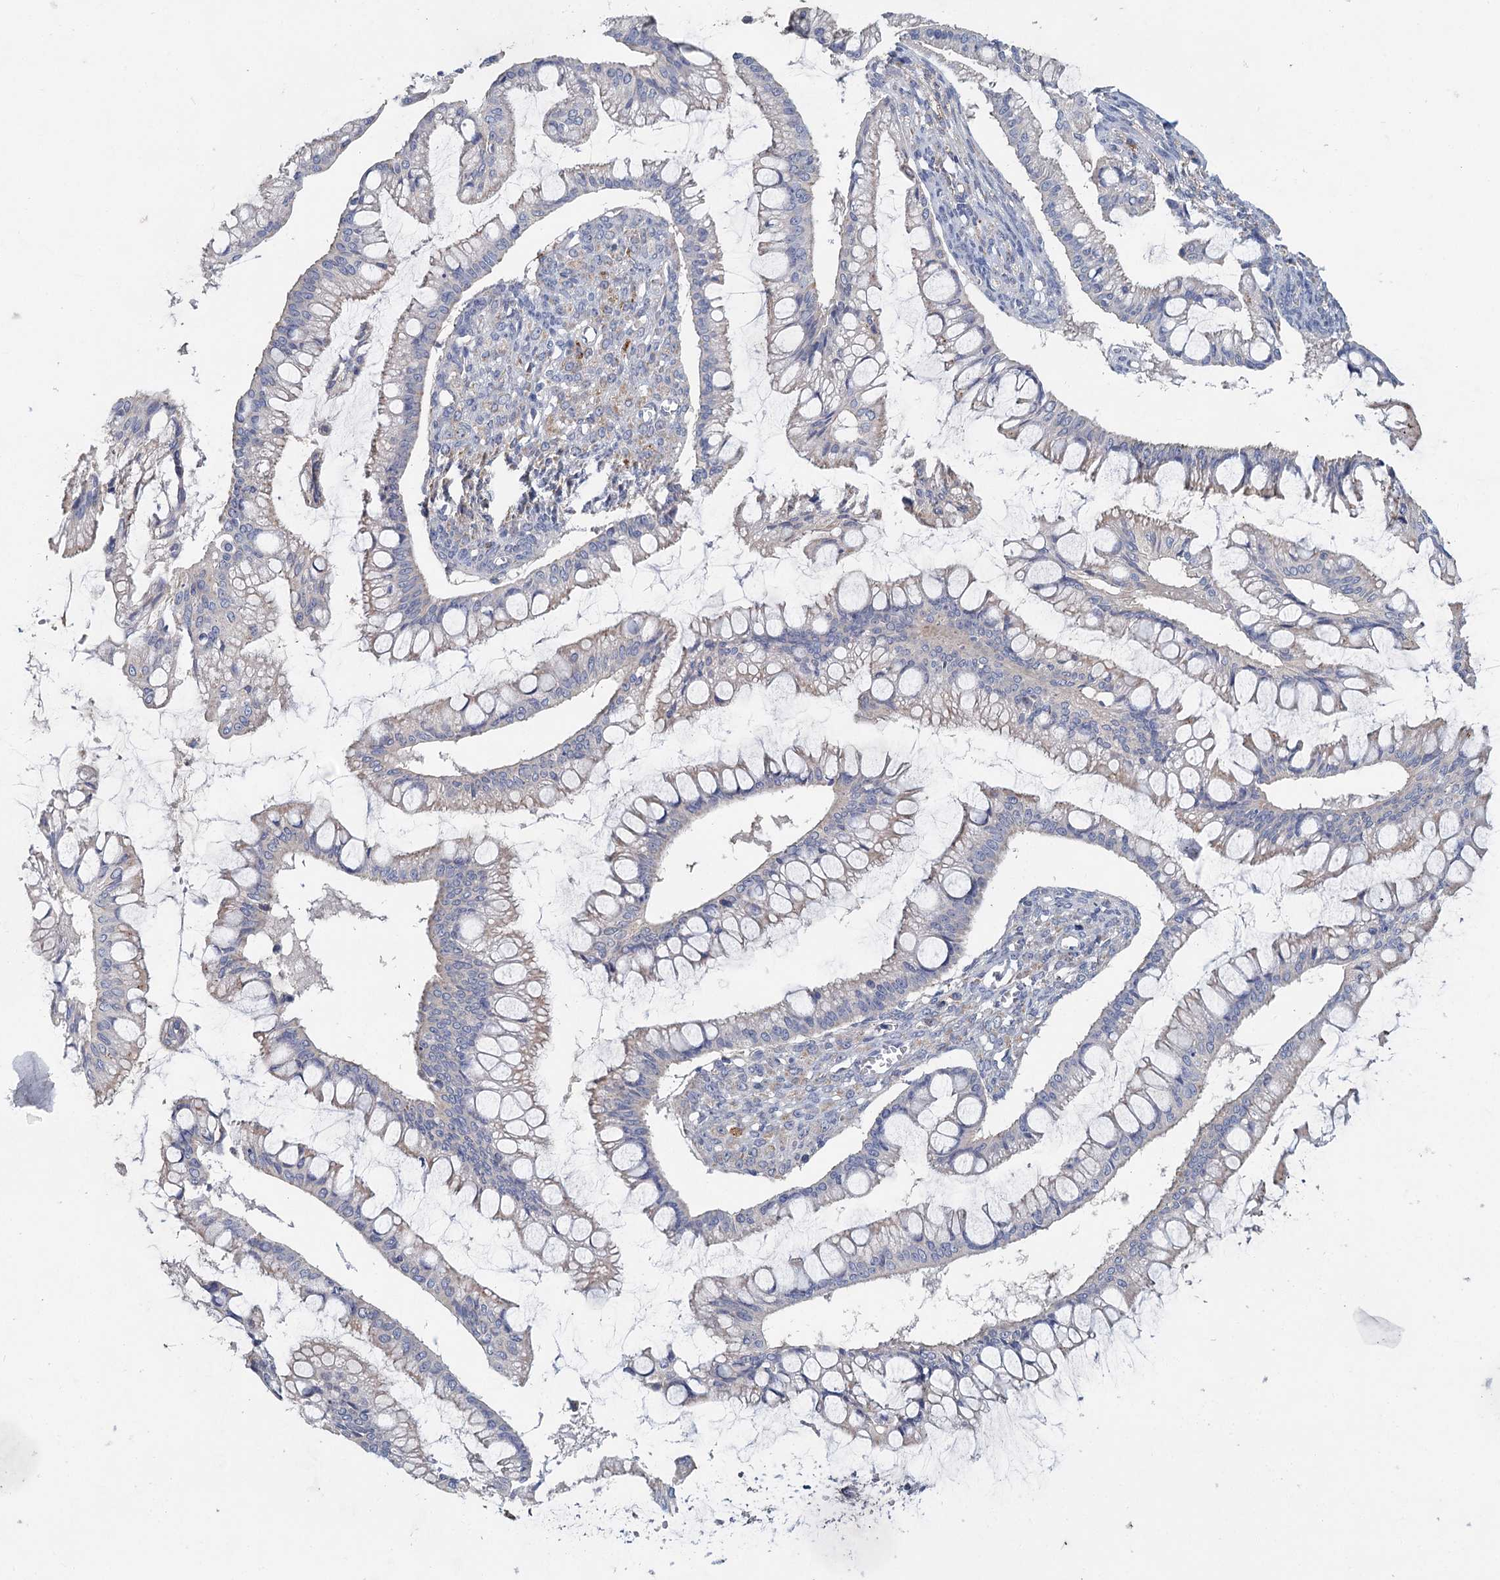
{"staining": {"intensity": "negative", "quantity": "none", "location": "none"}, "tissue": "ovarian cancer", "cell_type": "Tumor cells", "image_type": "cancer", "snomed": [{"axis": "morphology", "description": "Cystadenocarcinoma, mucinous, NOS"}, {"axis": "topography", "description": "Ovary"}], "caption": "Immunohistochemical staining of ovarian mucinous cystadenocarcinoma shows no significant positivity in tumor cells.", "gene": "ANKRD16", "patient": {"sex": "female", "age": 73}}